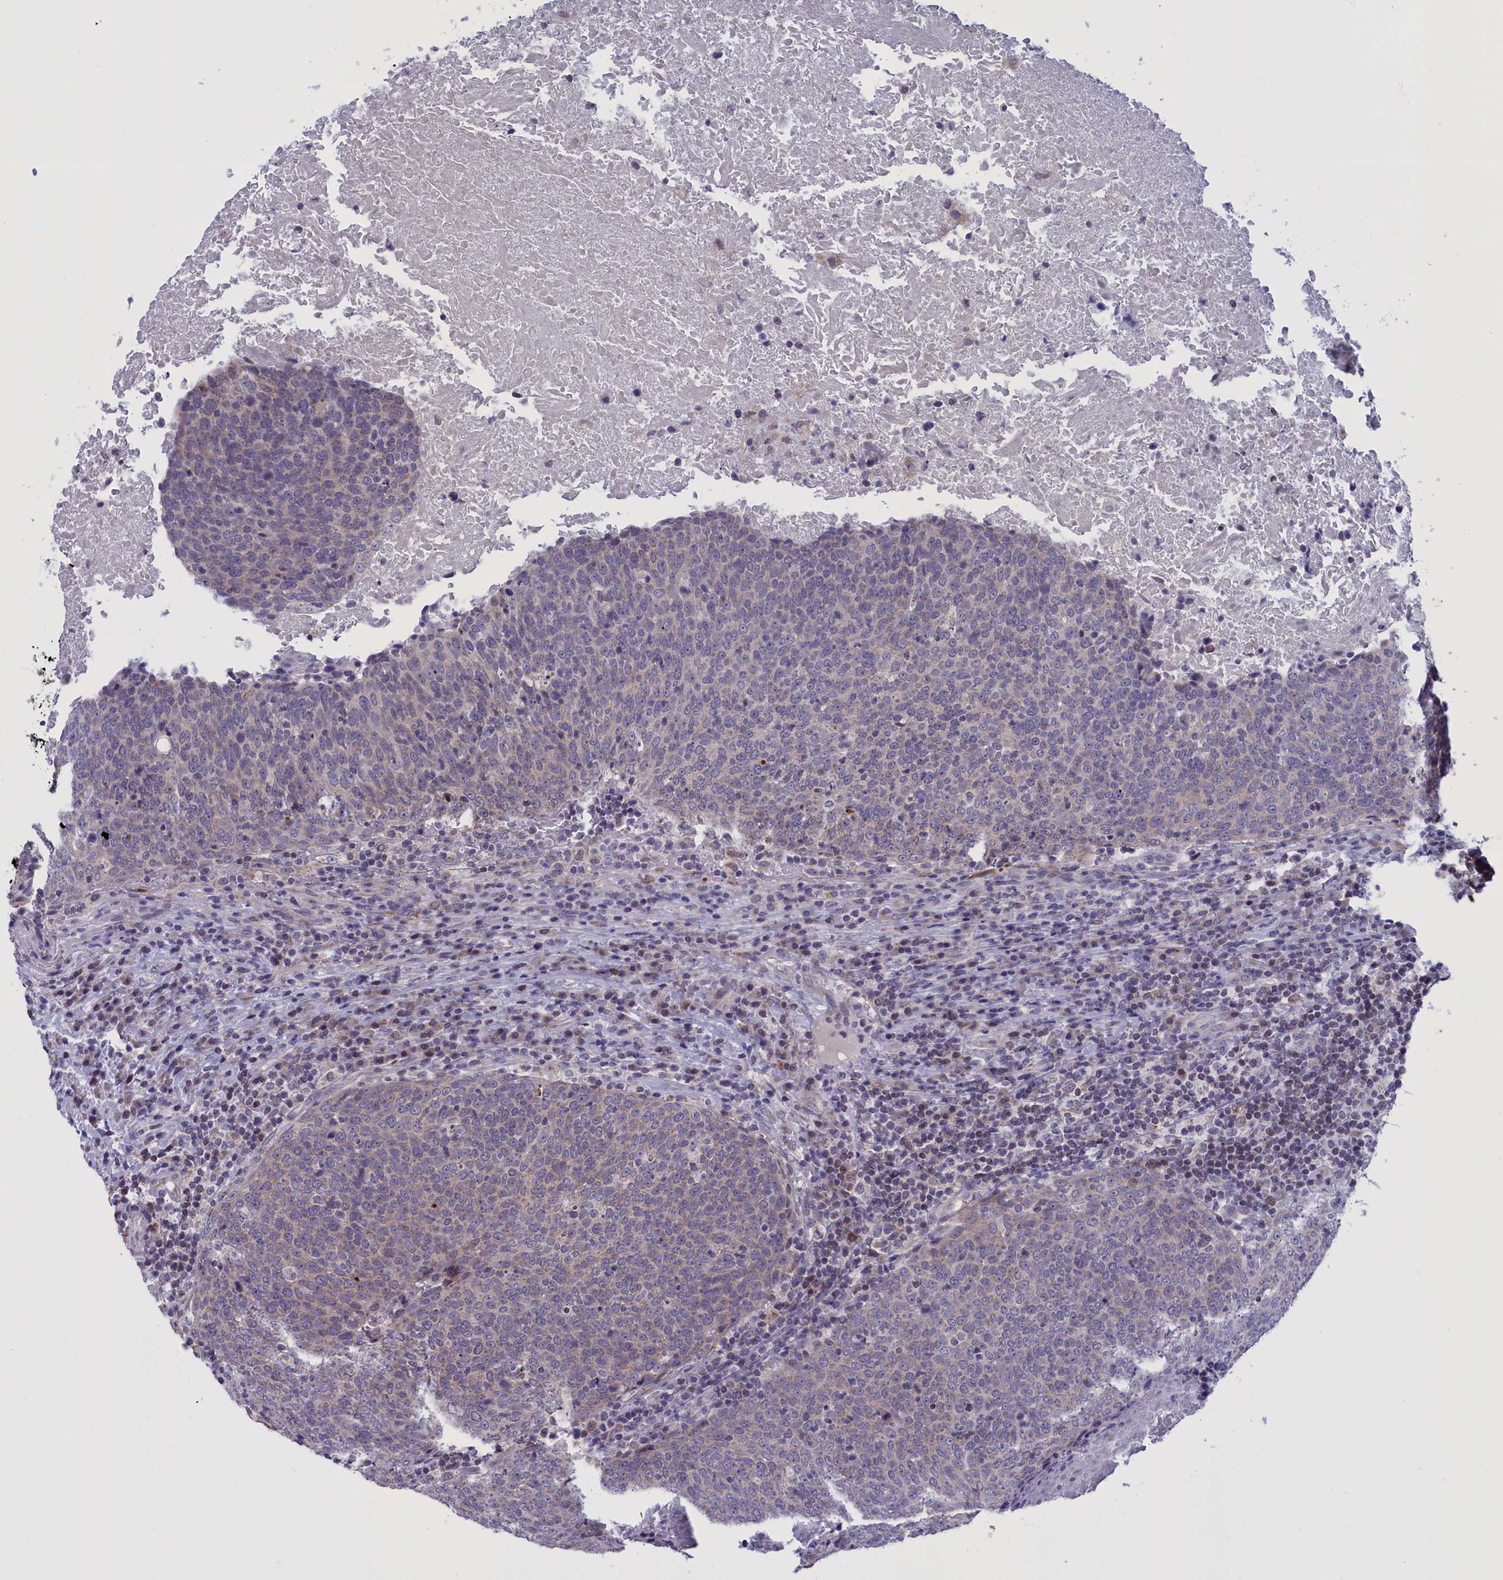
{"staining": {"intensity": "weak", "quantity": "25%-75%", "location": "cytoplasmic/membranous"}, "tissue": "head and neck cancer", "cell_type": "Tumor cells", "image_type": "cancer", "snomed": [{"axis": "morphology", "description": "Squamous cell carcinoma, NOS"}, {"axis": "morphology", "description": "Squamous cell carcinoma, metastatic, NOS"}, {"axis": "topography", "description": "Lymph node"}, {"axis": "topography", "description": "Head-Neck"}], "caption": "The immunohistochemical stain shows weak cytoplasmic/membranous positivity in tumor cells of head and neck cancer tissue.", "gene": "PARS2", "patient": {"sex": "male", "age": 62}}